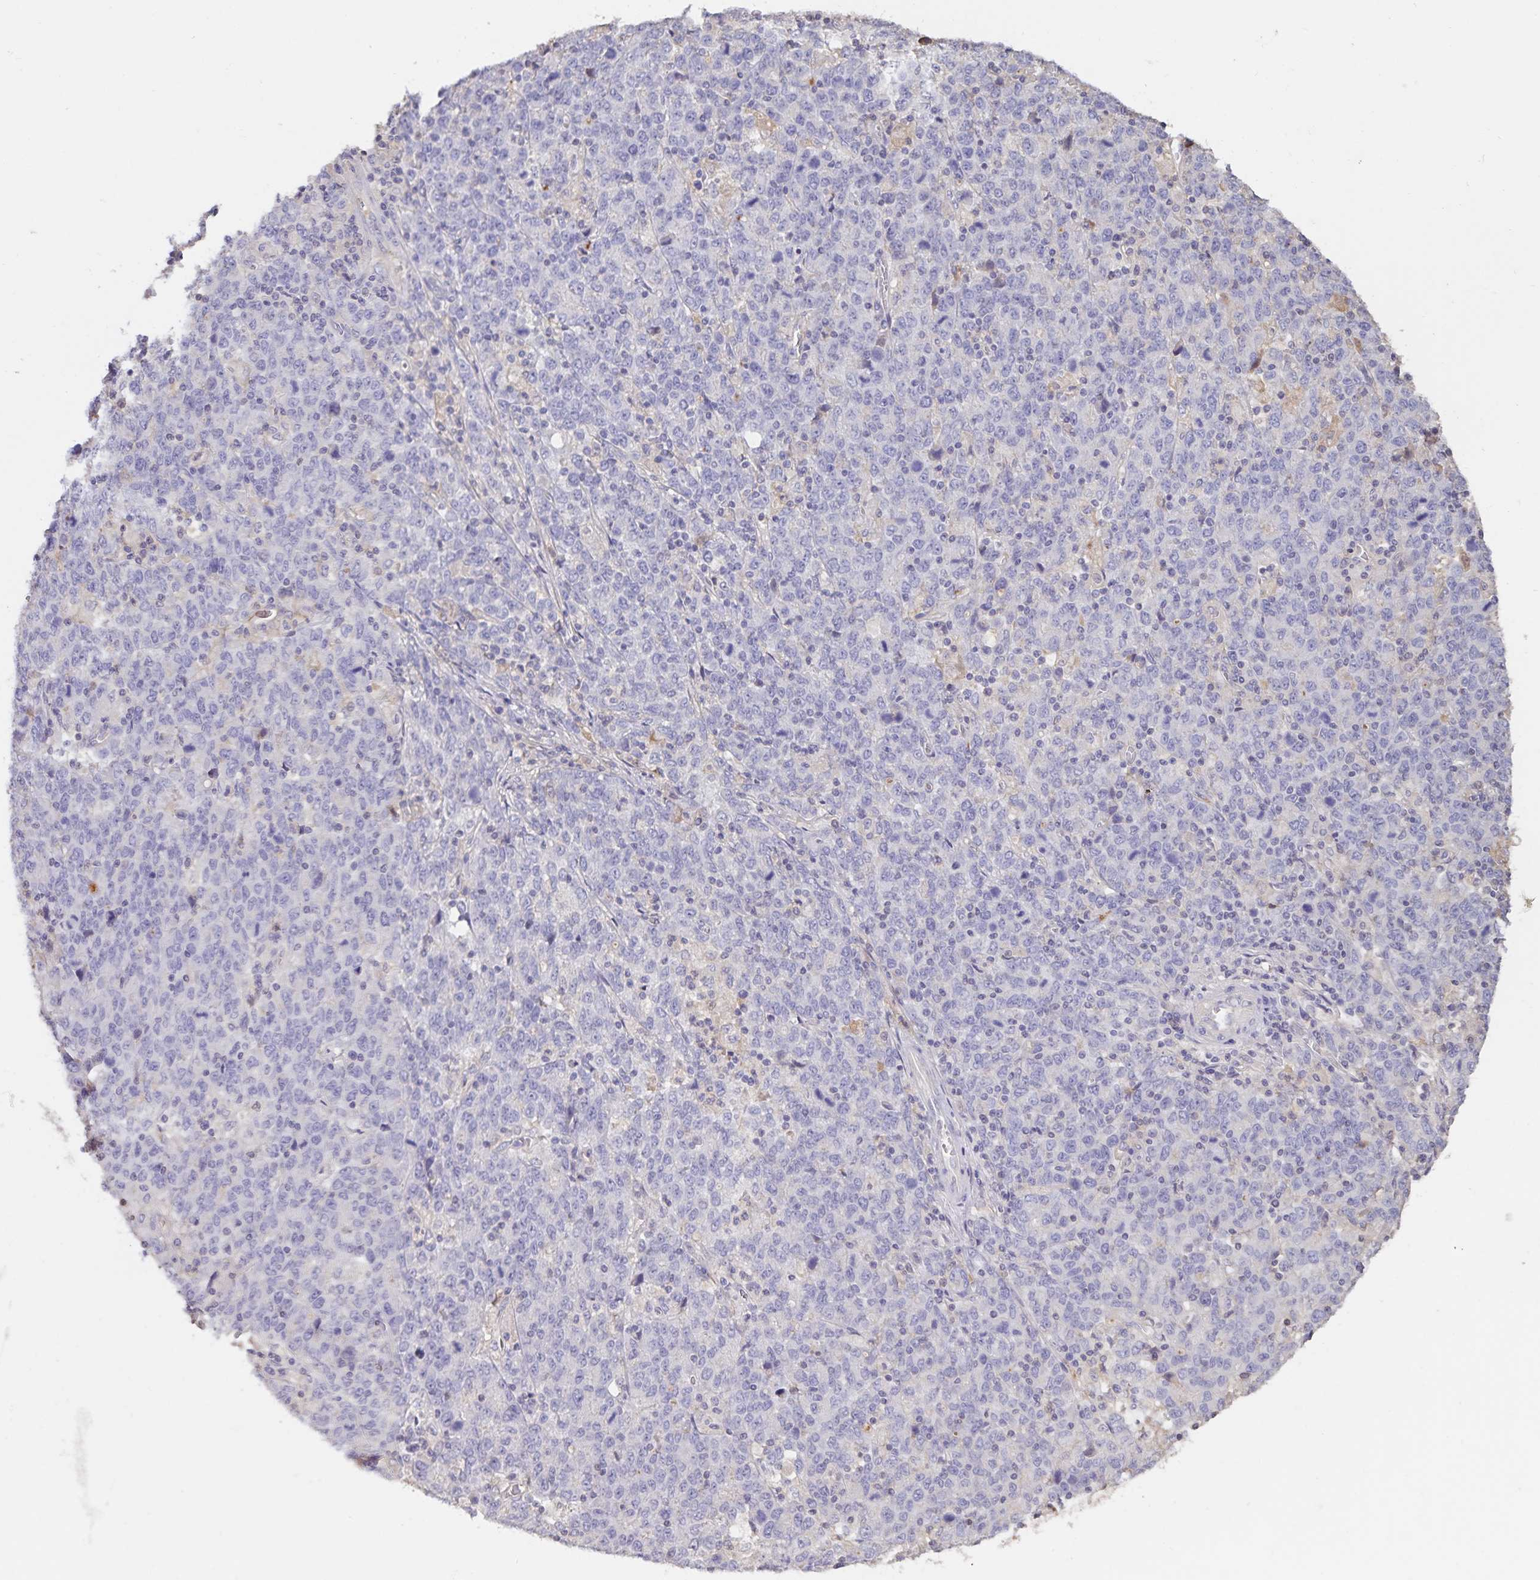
{"staining": {"intensity": "negative", "quantity": "none", "location": "none"}, "tissue": "stomach cancer", "cell_type": "Tumor cells", "image_type": "cancer", "snomed": [{"axis": "morphology", "description": "Adenocarcinoma, NOS"}, {"axis": "topography", "description": "Stomach, upper"}], "caption": "An image of stomach cancer stained for a protein shows no brown staining in tumor cells.", "gene": "FGG", "patient": {"sex": "male", "age": 69}}